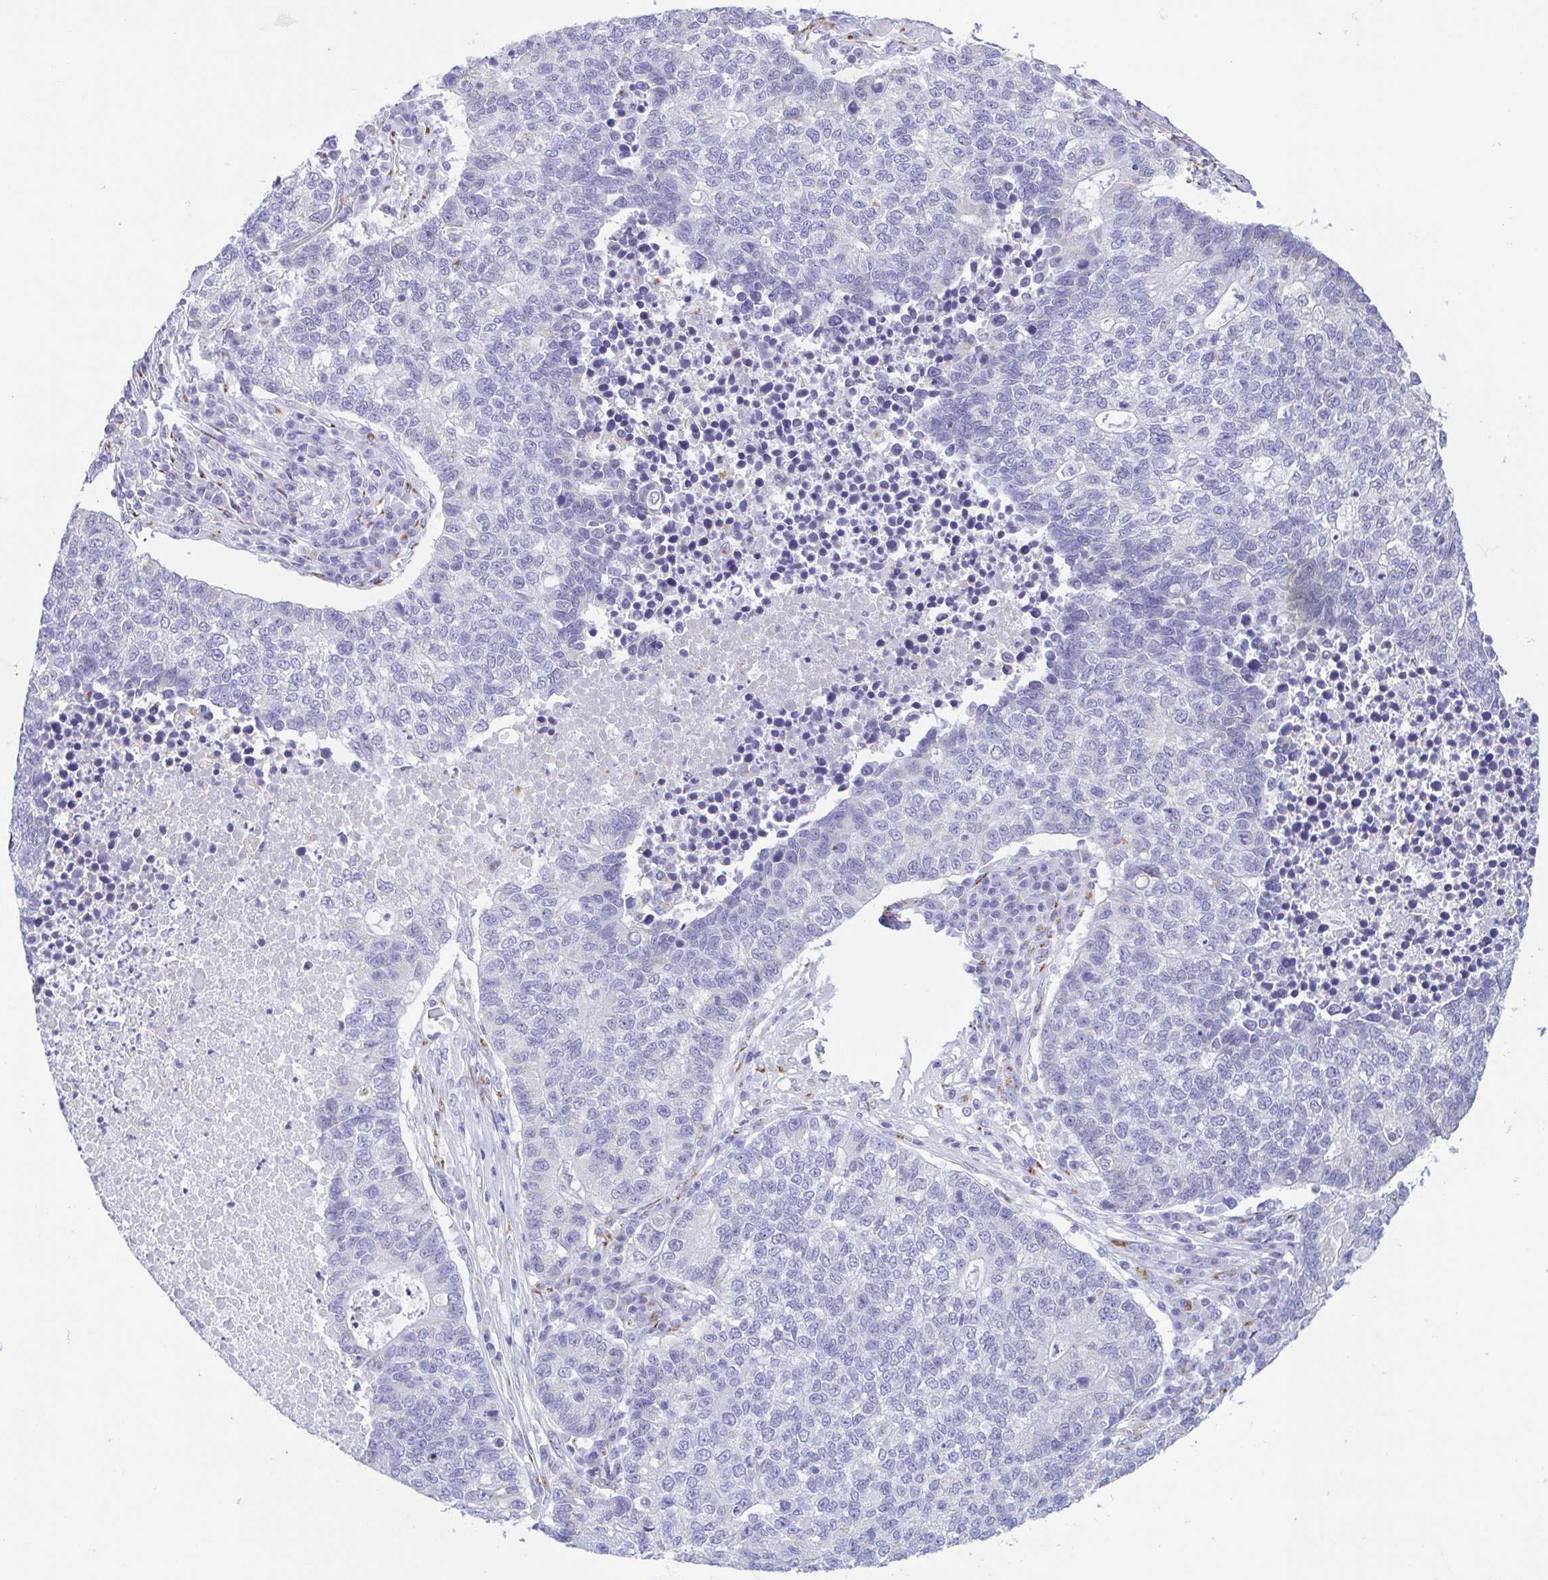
{"staining": {"intensity": "negative", "quantity": "none", "location": "none"}, "tissue": "lung cancer", "cell_type": "Tumor cells", "image_type": "cancer", "snomed": [{"axis": "morphology", "description": "Adenocarcinoma, NOS"}, {"axis": "topography", "description": "Lung"}], "caption": "The photomicrograph exhibits no significant expression in tumor cells of lung cancer (adenocarcinoma).", "gene": "SULT1B1", "patient": {"sex": "male", "age": 57}}